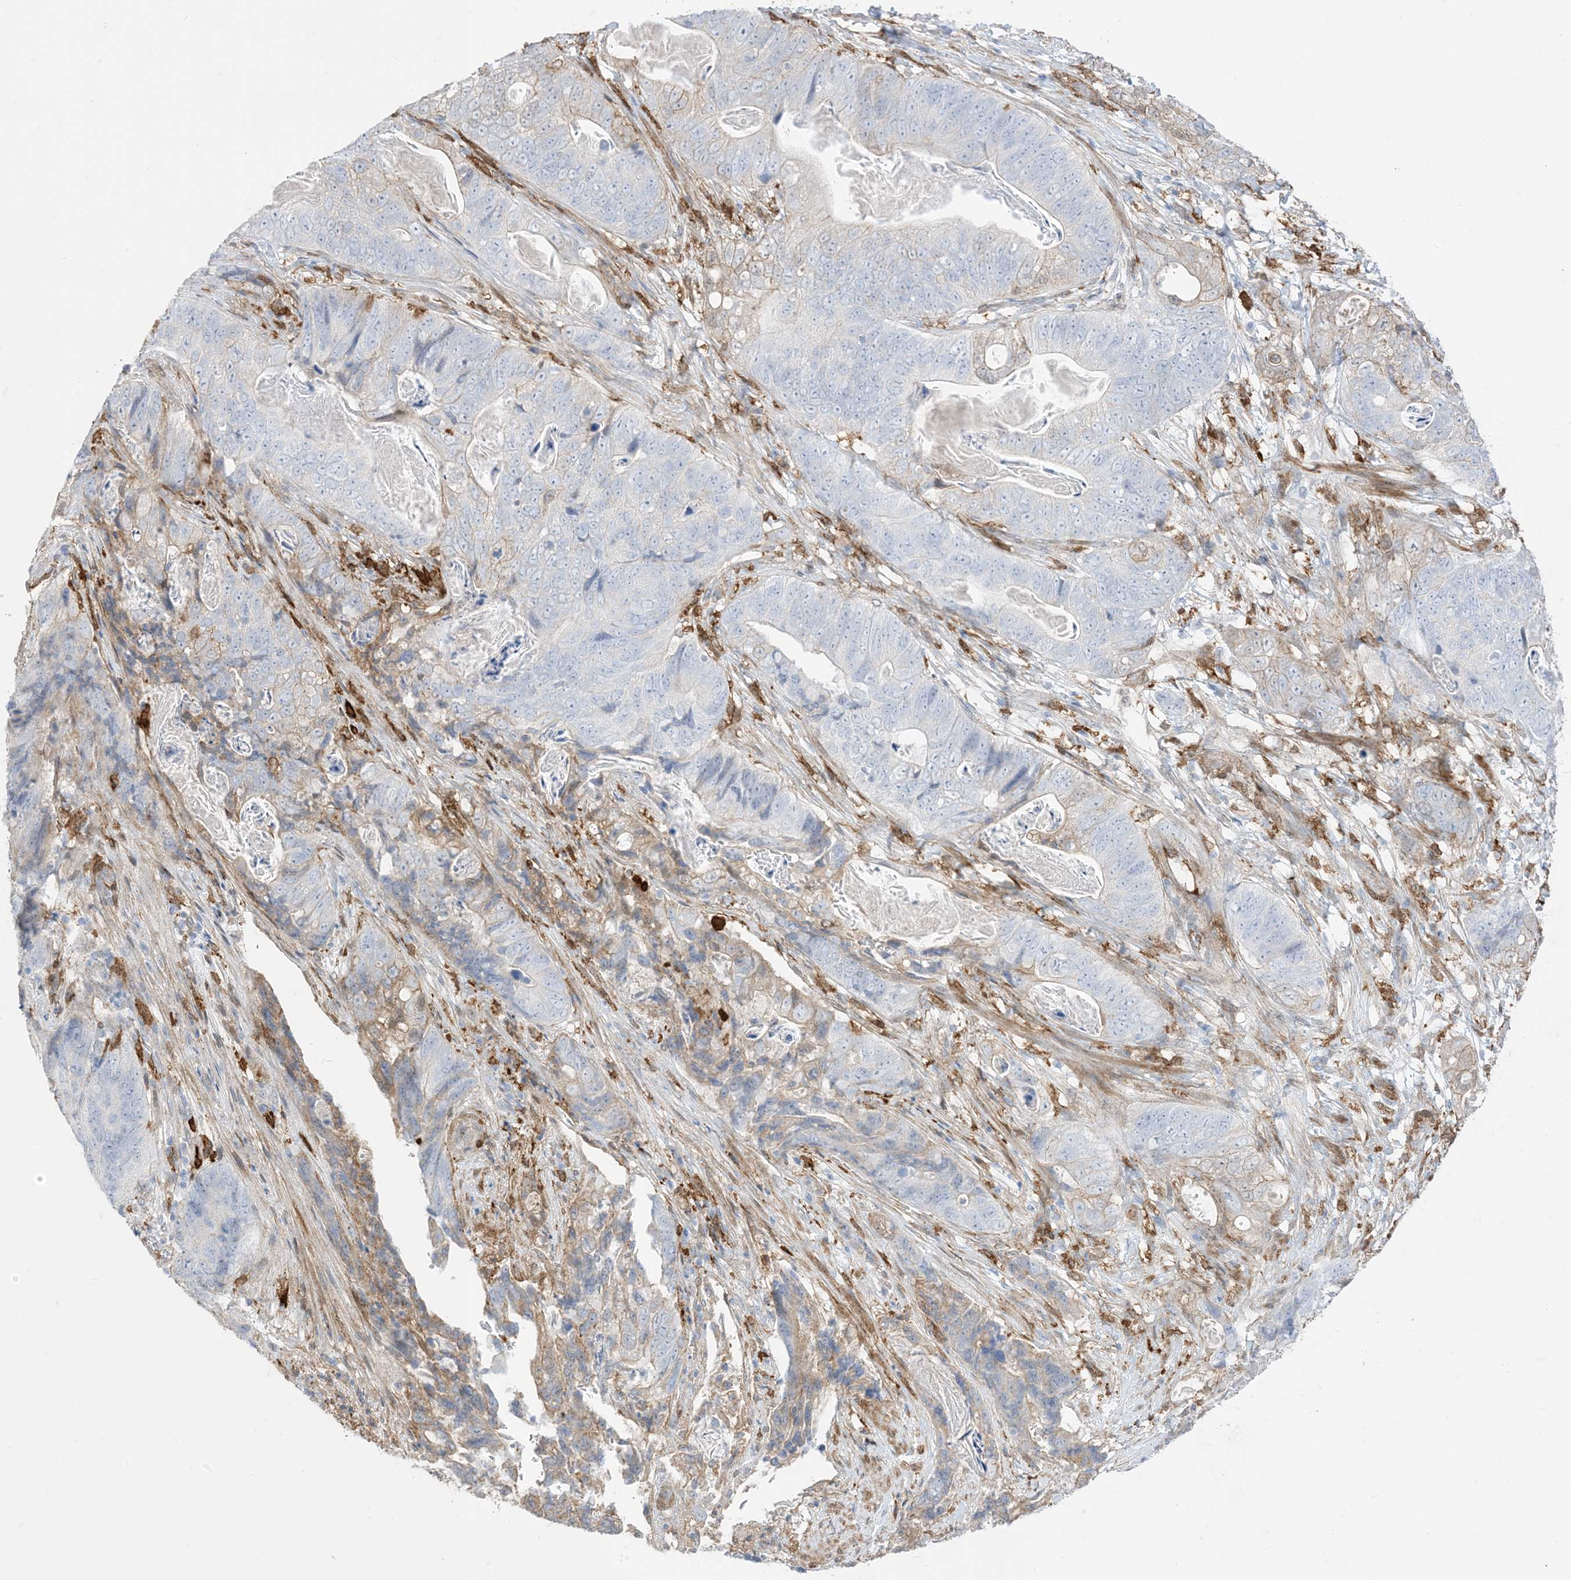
{"staining": {"intensity": "negative", "quantity": "none", "location": "none"}, "tissue": "stomach cancer", "cell_type": "Tumor cells", "image_type": "cancer", "snomed": [{"axis": "morphology", "description": "Normal tissue, NOS"}, {"axis": "morphology", "description": "Adenocarcinoma, NOS"}, {"axis": "topography", "description": "Stomach"}], "caption": "A micrograph of stomach adenocarcinoma stained for a protein demonstrates no brown staining in tumor cells.", "gene": "GSN", "patient": {"sex": "female", "age": 89}}